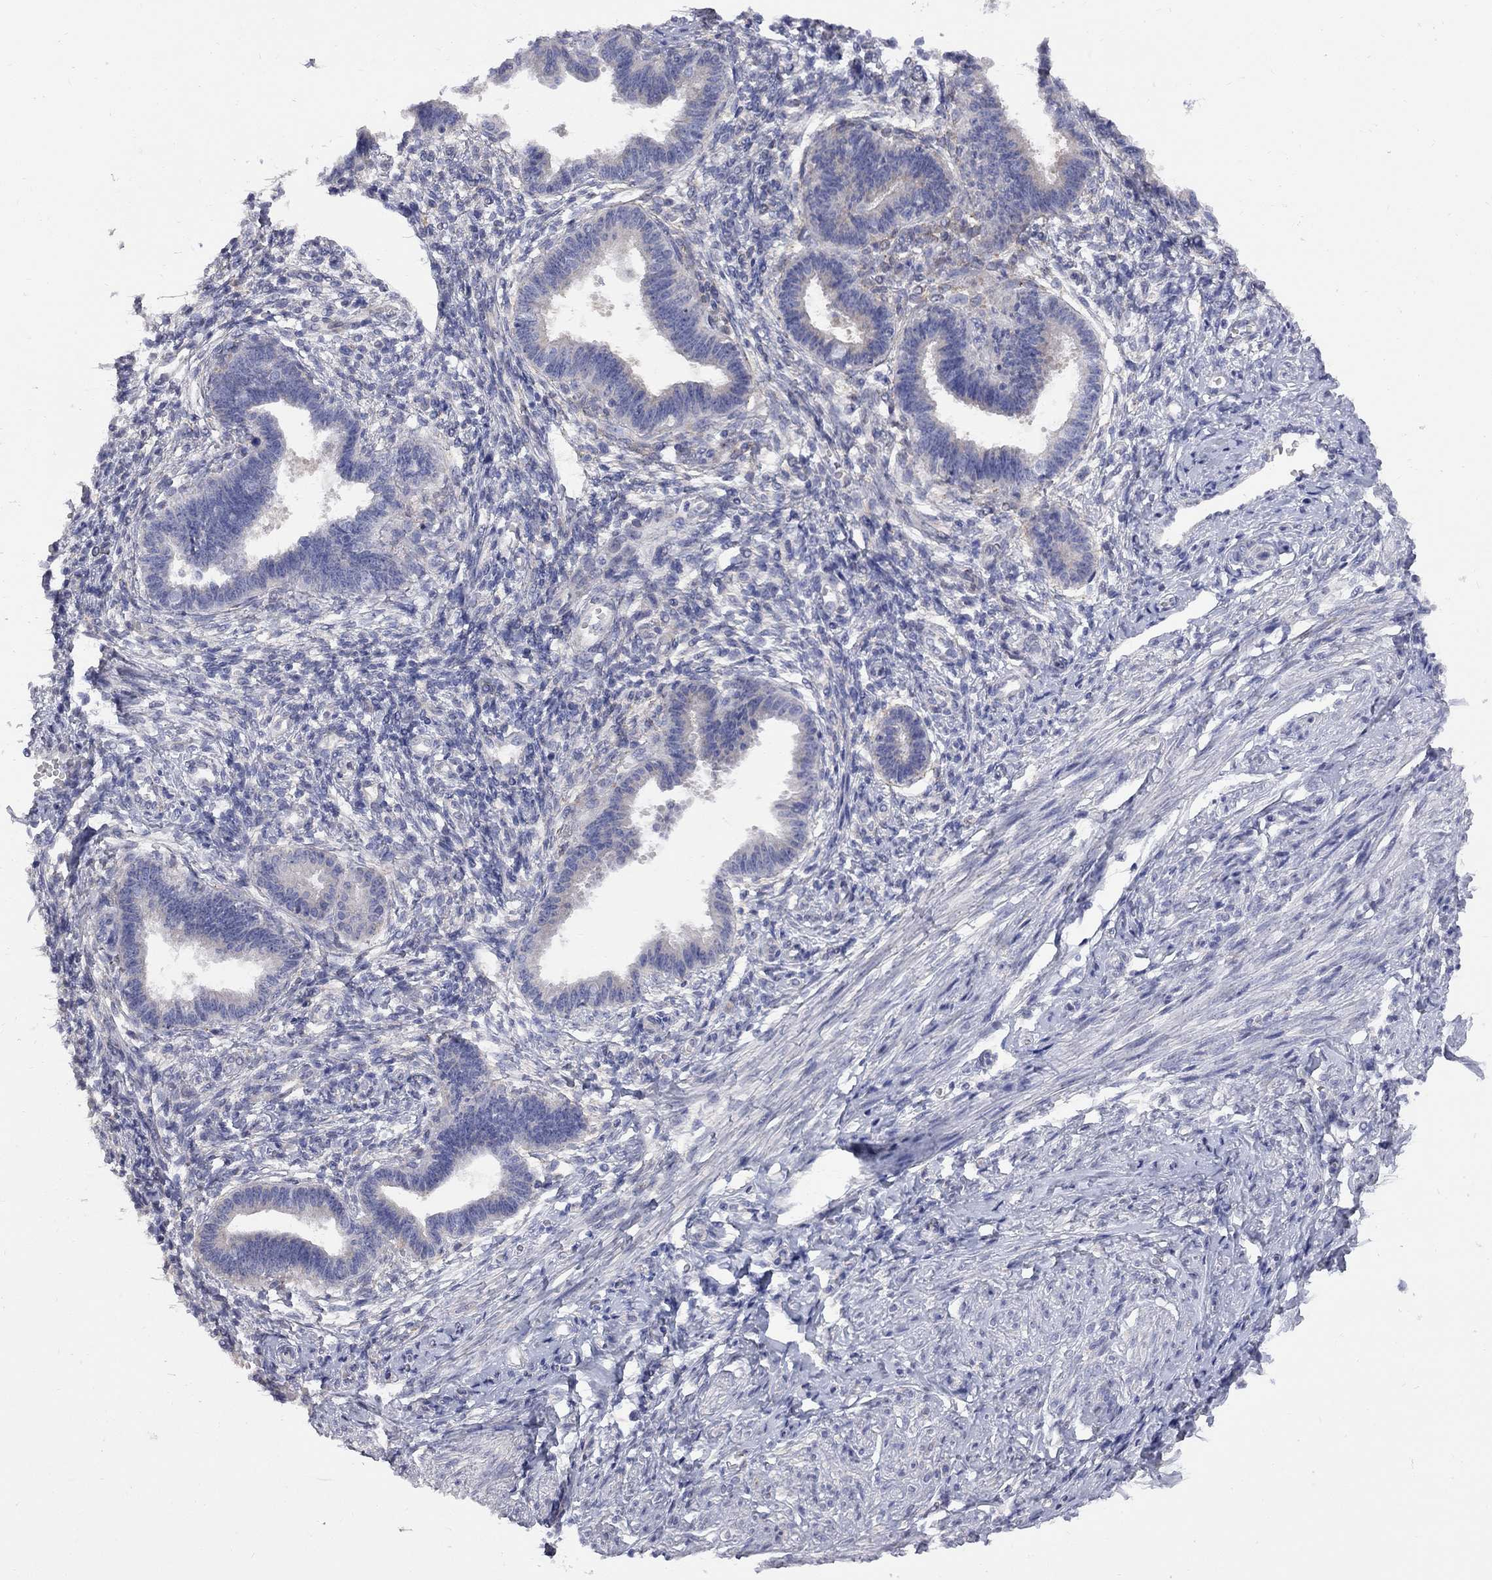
{"staining": {"intensity": "negative", "quantity": "none", "location": "none"}, "tissue": "endometrium", "cell_type": "Cells in endometrial stroma", "image_type": "normal", "snomed": [{"axis": "morphology", "description": "Normal tissue, NOS"}, {"axis": "topography", "description": "Cervix"}, {"axis": "topography", "description": "Endometrium"}], "caption": "The histopathology image demonstrates no staining of cells in endometrial stroma in unremarkable endometrium. (DAB immunohistochemistry (IHC) with hematoxylin counter stain).", "gene": "MTHFR", "patient": {"sex": "female", "age": 37}}